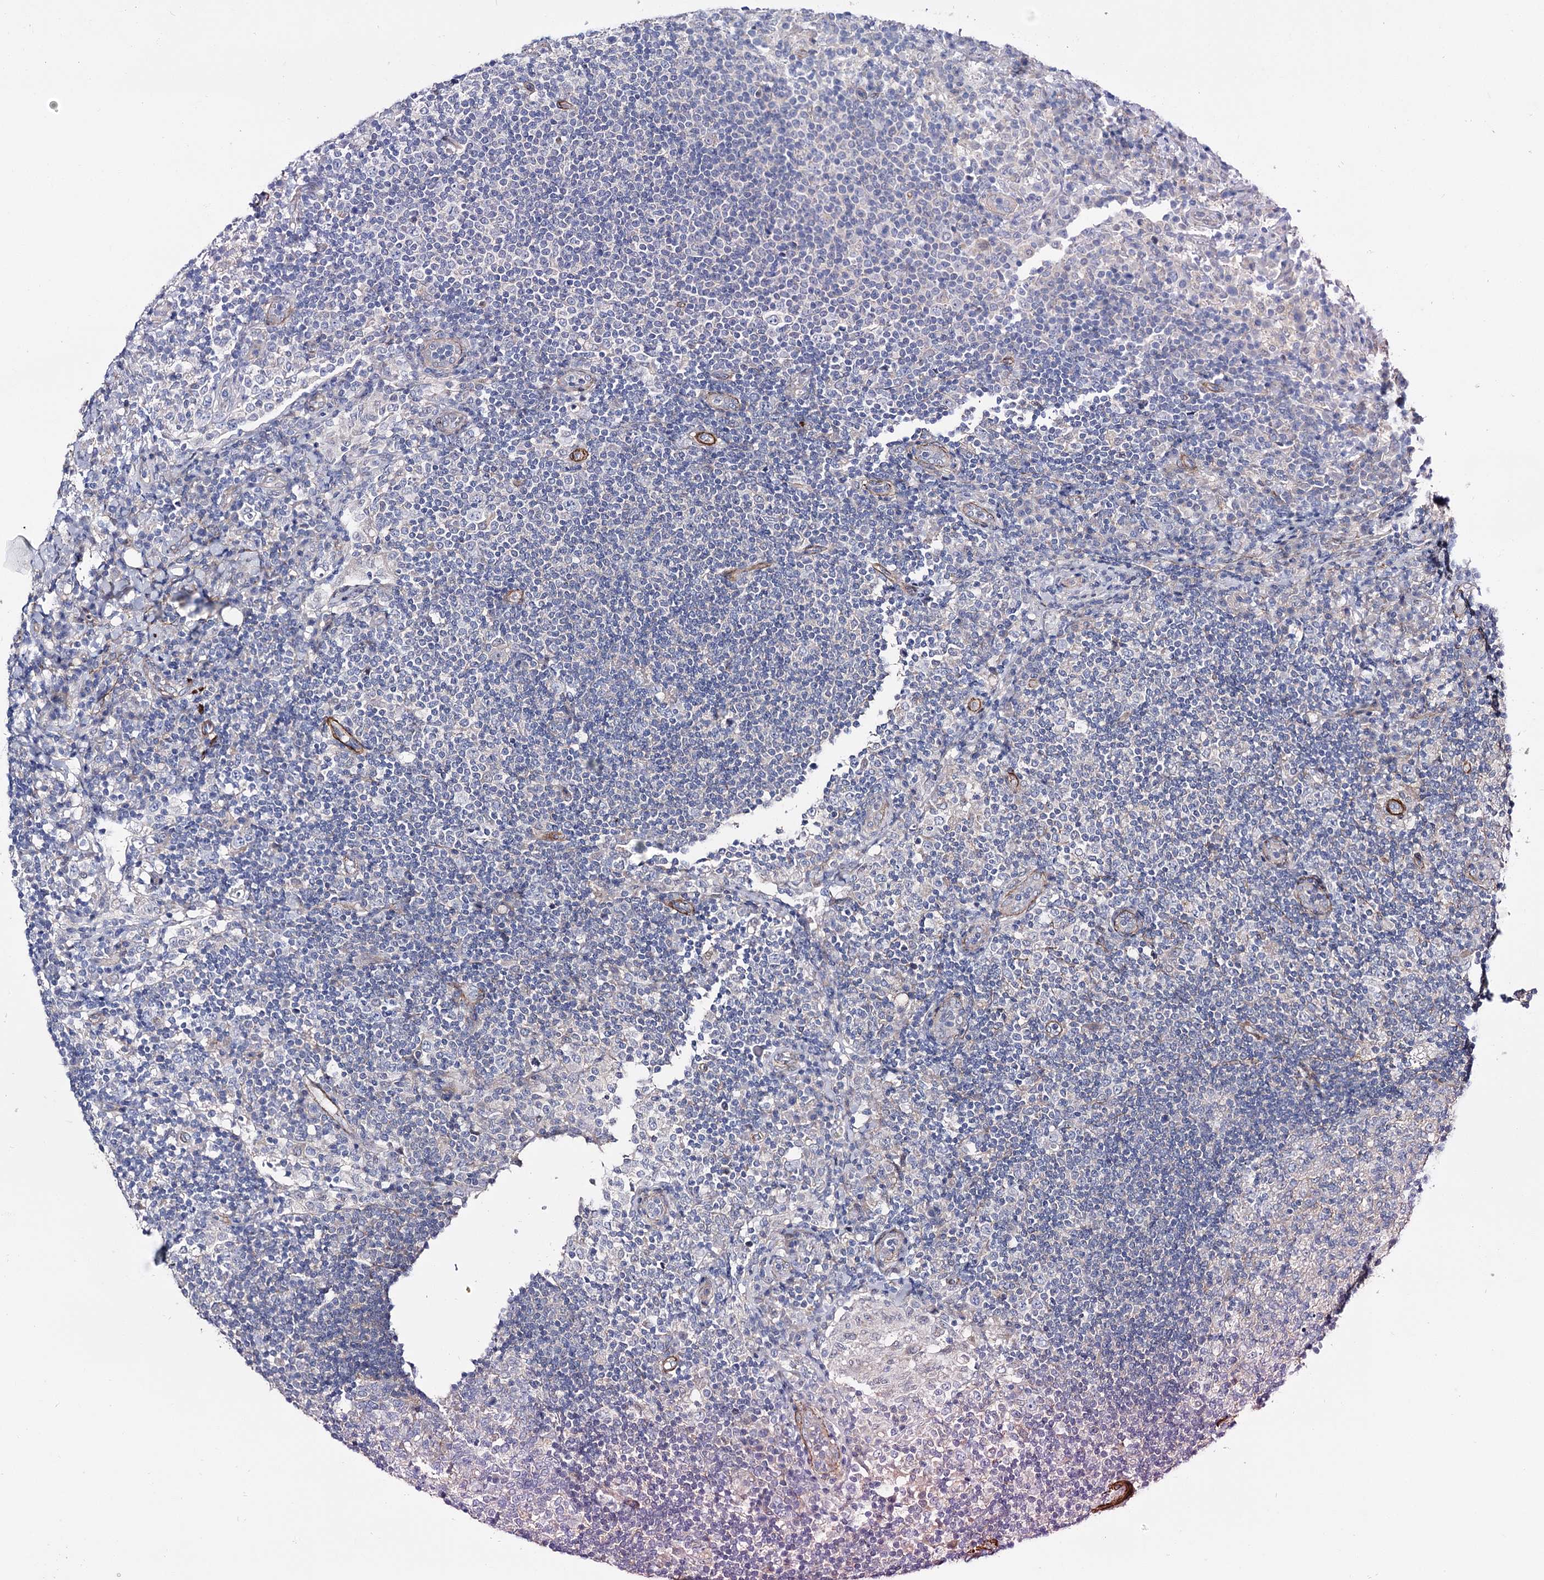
{"staining": {"intensity": "negative", "quantity": "none", "location": "none"}, "tissue": "lymph node", "cell_type": "Germinal center cells", "image_type": "normal", "snomed": [{"axis": "morphology", "description": "Normal tissue, NOS"}, {"axis": "topography", "description": "Lymph node"}], "caption": "An IHC photomicrograph of normal lymph node is shown. There is no staining in germinal center cells of lymph node. Nuclei are stained in blue.", "gene": "WASHC3", "patient": {"sex": "female", "age": 53}}